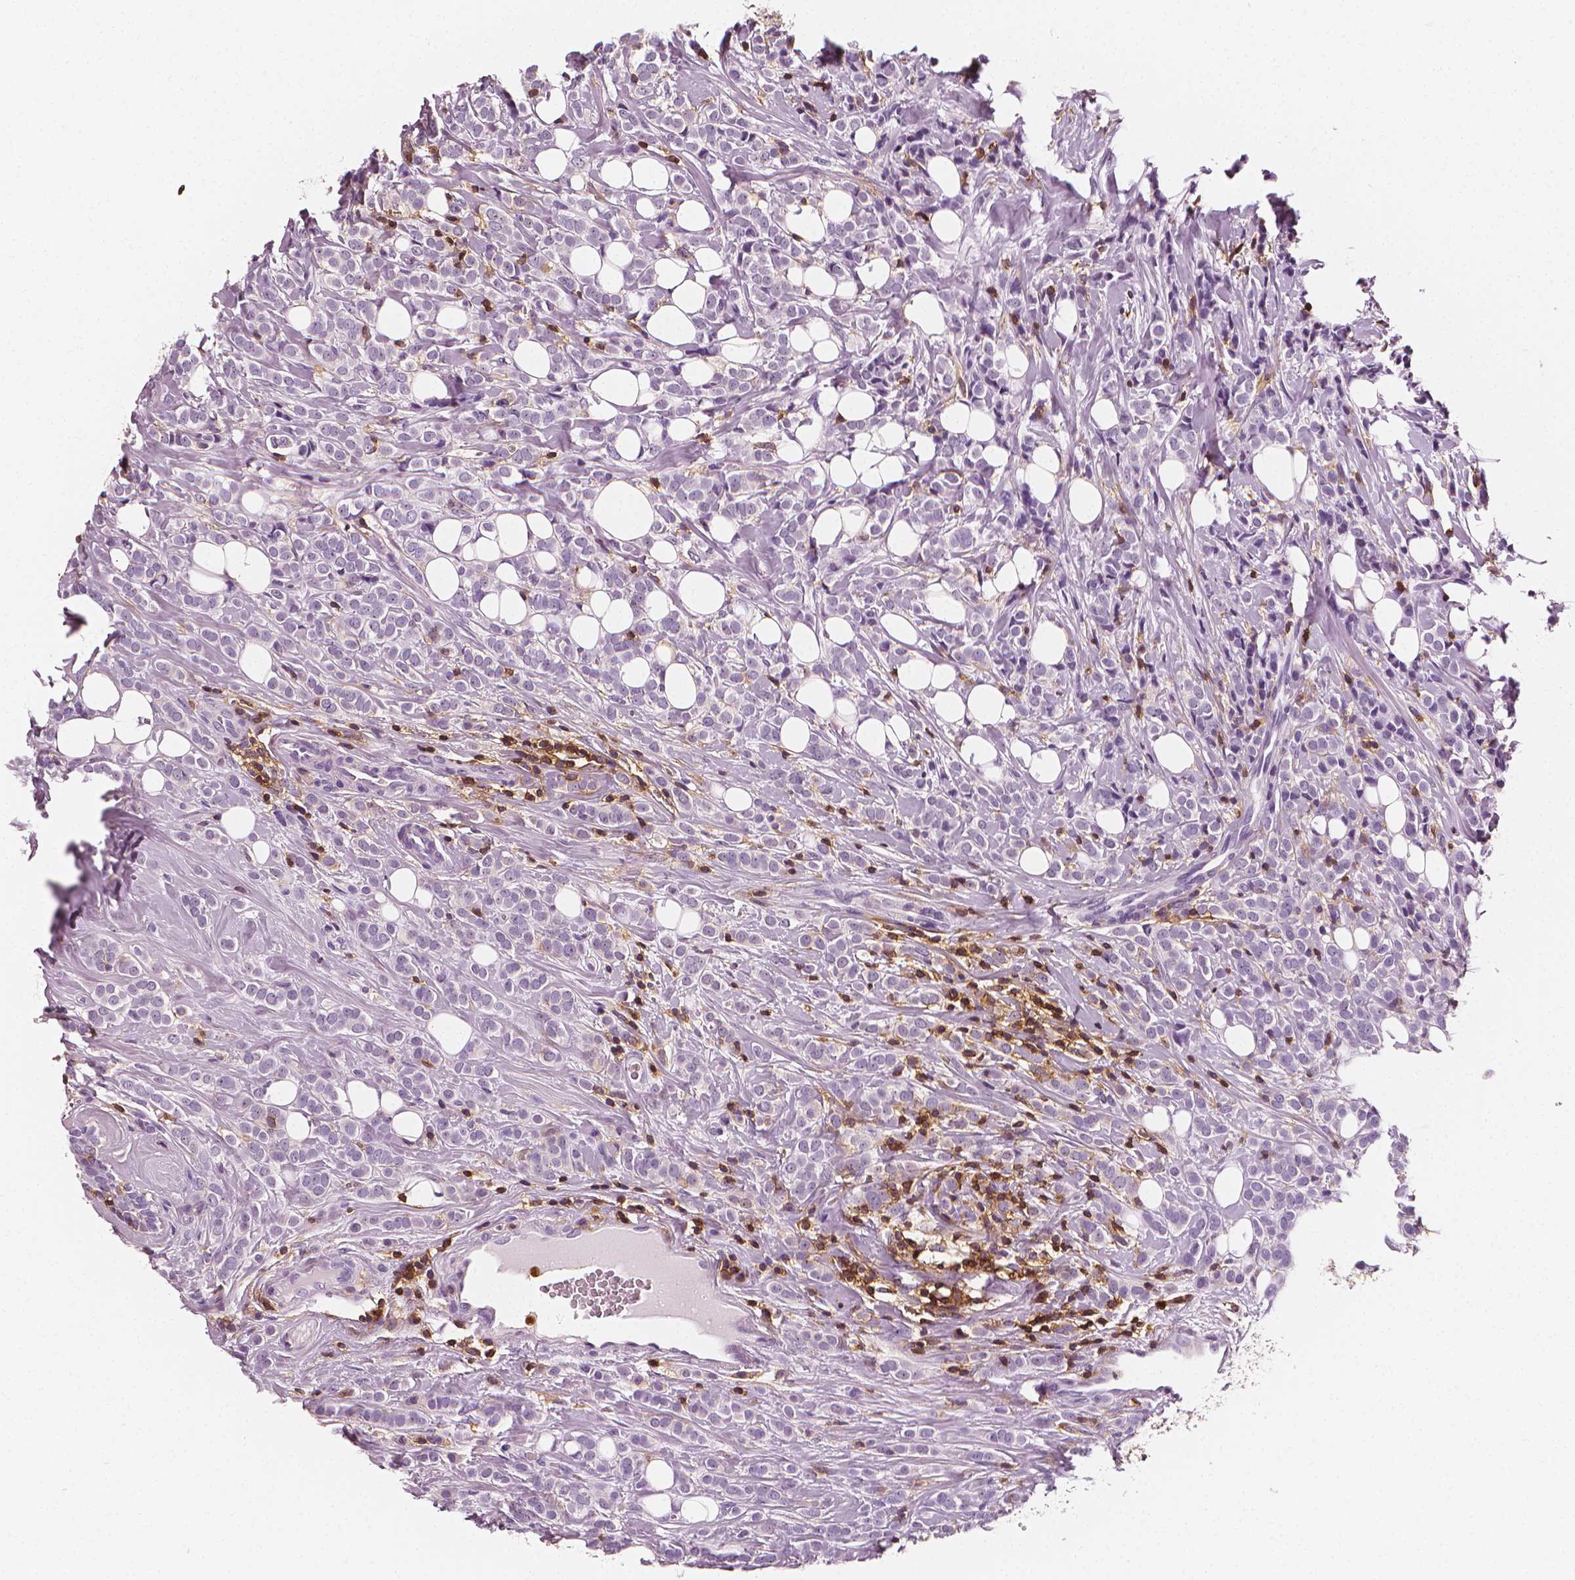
{"staining": {"intensity": "negative", "quantity": "none", "location": "none"}, "tissue": "breast cancer", "cell_type": "Tumor cells", "image_type": "cancer", "snomed": [{"axis": "morphology", "description": "Lobular carcinoma"}, {"axis": "topography", "description": "Breast"}], "caption": "A histopathology image of lobular carcinoma (breast) stained for a protein exhibits no brown staining in tumor cells.", "gene": "PTPRC", "patient": {"sex": "female", "age": 49}}